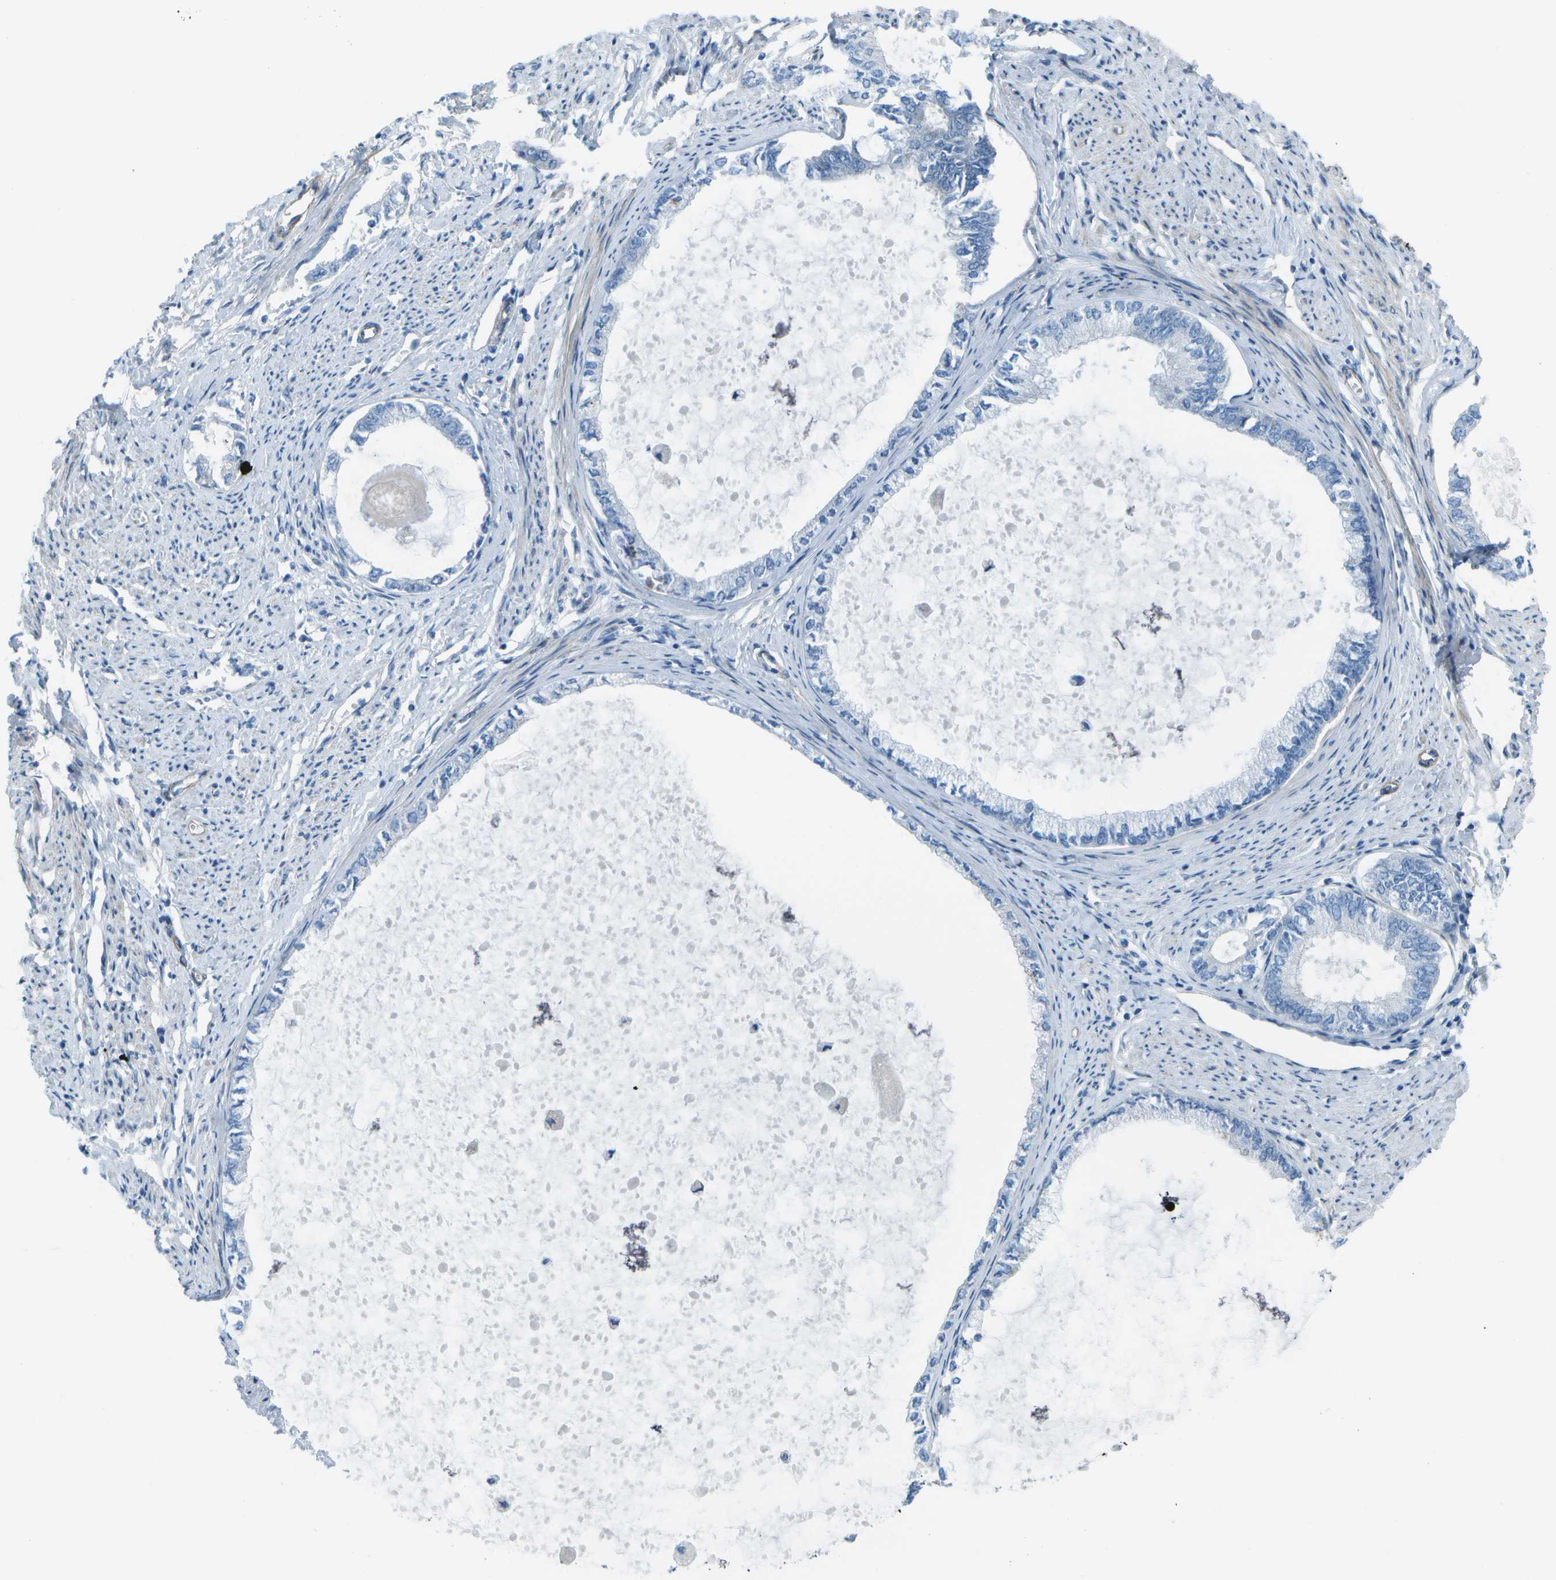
{"staining": {"intensity": "negative", "quantity": "none", "location": "none"}, "tissue": "endometrial cancer", "cell_type": "Tumor cells", "image_type": "cancer", "snomed": [{"axis": "morphology", "description": "Adenocarcinoma, NOS"}, {"axis": "topography", "description": "Endometrium"}], "caption": "Immunohistochemistry of endometrial cancer (adenocarcinoma) reveals no staining in tumor cells.", "gene": "SORBS3", "patient": {"sex": "female", "age": 86}}